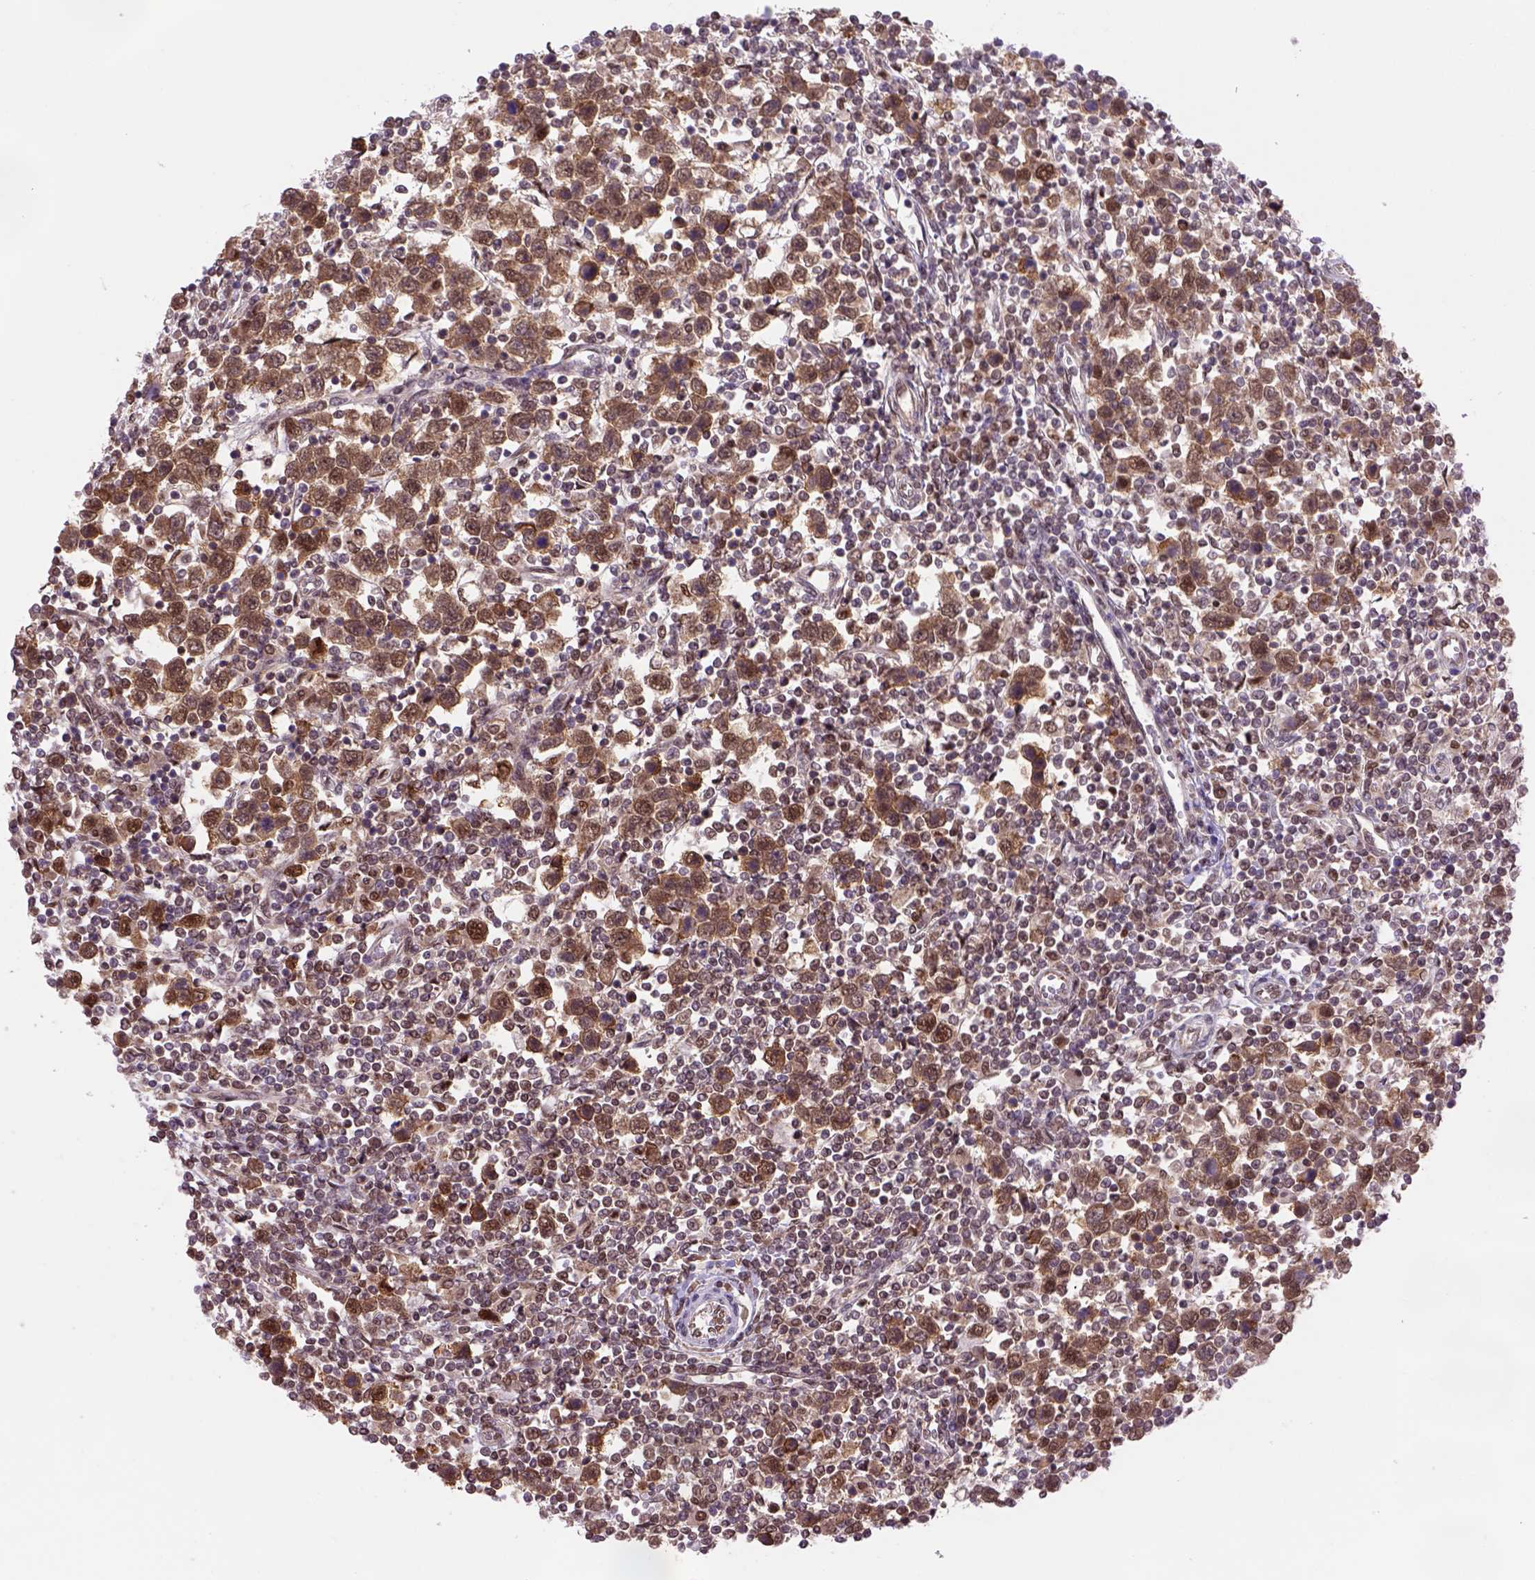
{"staining": {"intensity": "strong", "quantity": ">75%", "location": "cytoplasmic/membranous,nuclear"}, "tissue": "testis cancer", "cell_type": "Tumor cells", "image_type": "cancer", "snomed": [{"axis": "morphology", "description": "Normal tissue, NOS"}, {"axis": "morphology", "description": "Seminoma, NOS"}, {"axis": "topography", "description": "Testis"}, {"axis": "topography", "description": "Epididymis"}], "caption": "Protein expression analysis of human seminoma (testis) reveals strong cytoplasmic/membranous and nuclear positivity in approximately >75% of tumor cells.", "gene": "PSMC2", "patient": {"sex": "male", "age": 34}}